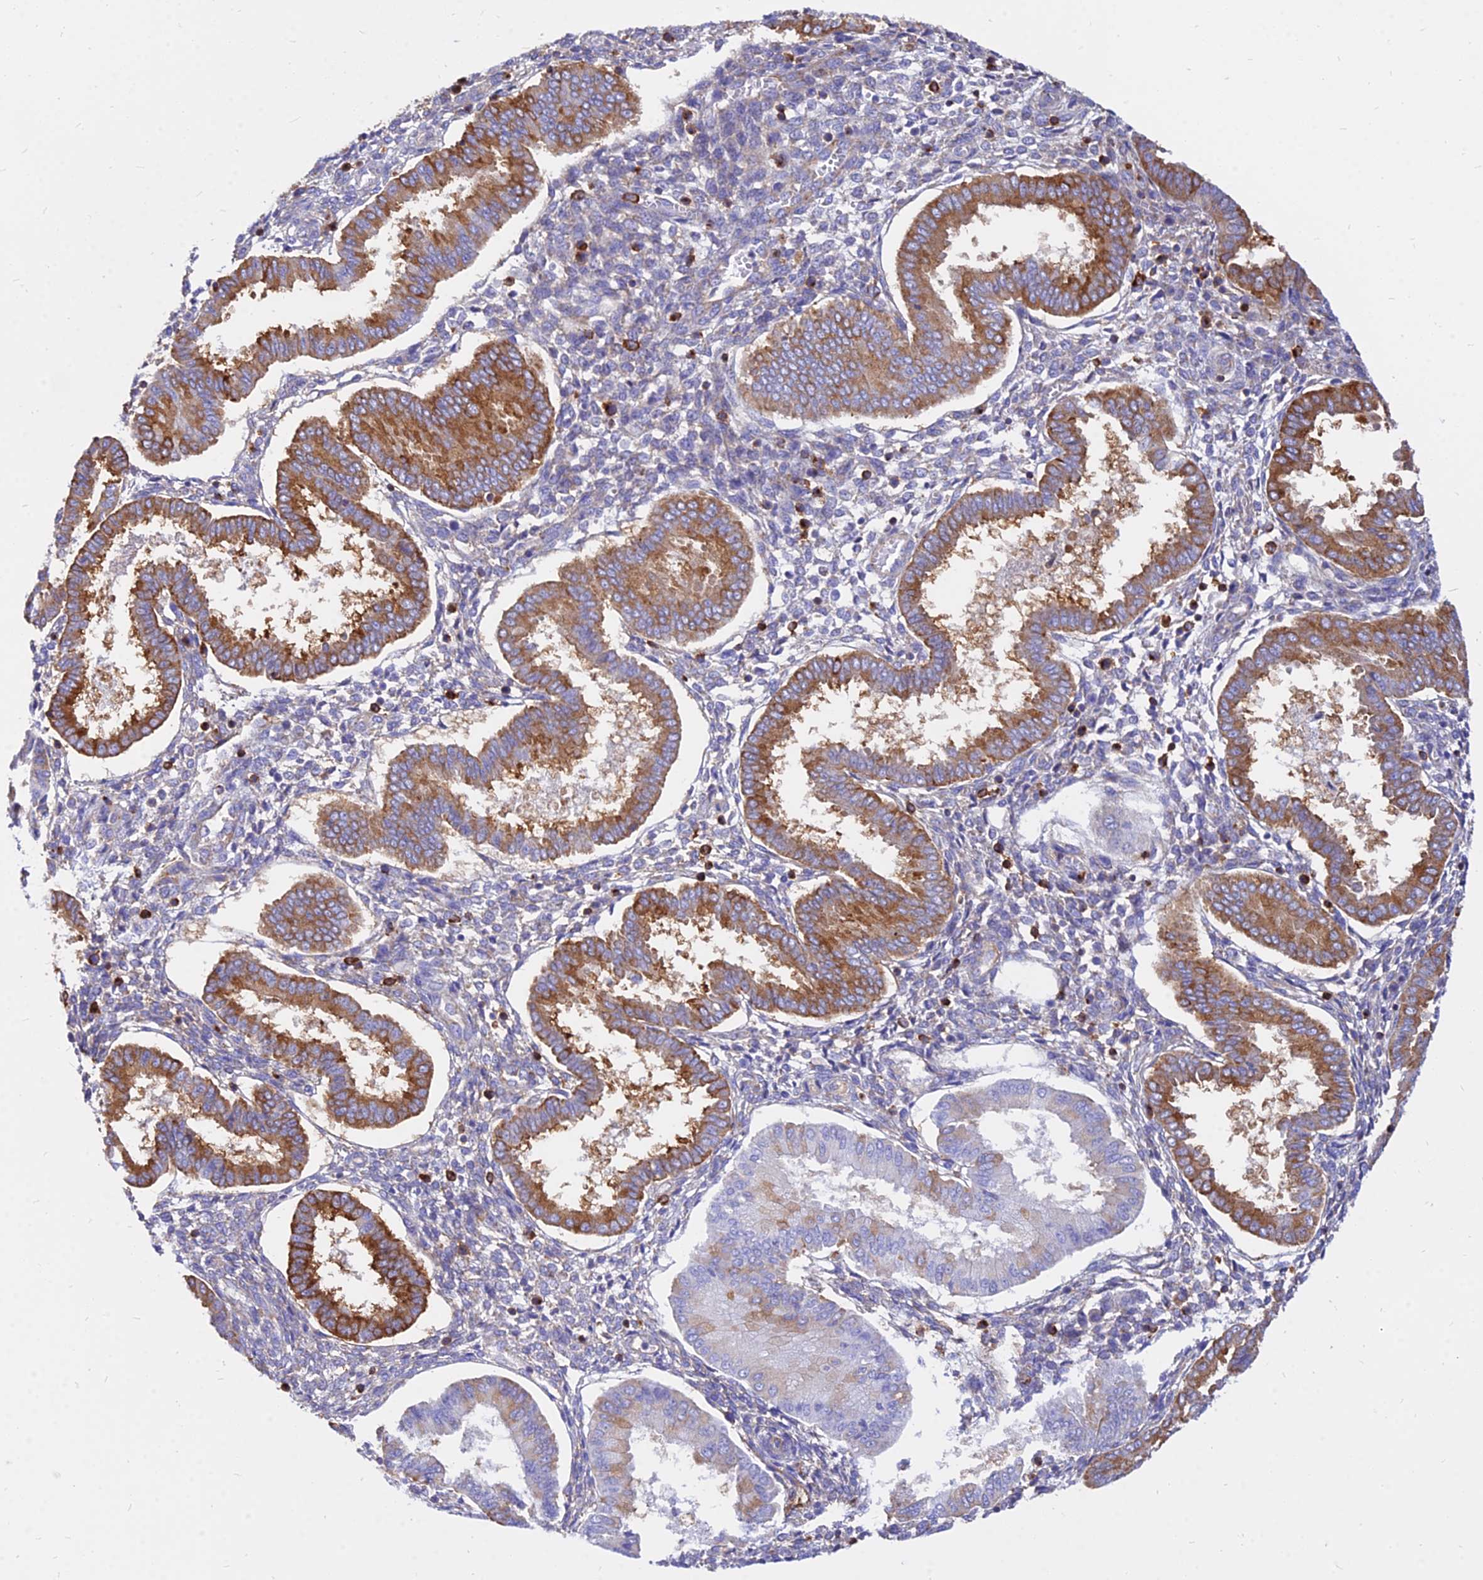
{"staining": {"intensity": "negative", "quantity": "none", "location": "none"}, "tissue": "endometrium", "cell_type": "Cells in endometrial stroma", "image_type": "normal", "snomed": [{"axis": "morphology", "description": "Normal tissue, NOS"}, {"axis": "topography", "description": "Endometrium"}], "caption": "A photomicrograph of human endometrium is negative for staining in cells in endometrial stroma. (Immunohistochemistry (ihc), brightfield microscopy, high magnification).", "gene": "AGTRAP", "patient": {"sex": "female", "age": 24}}